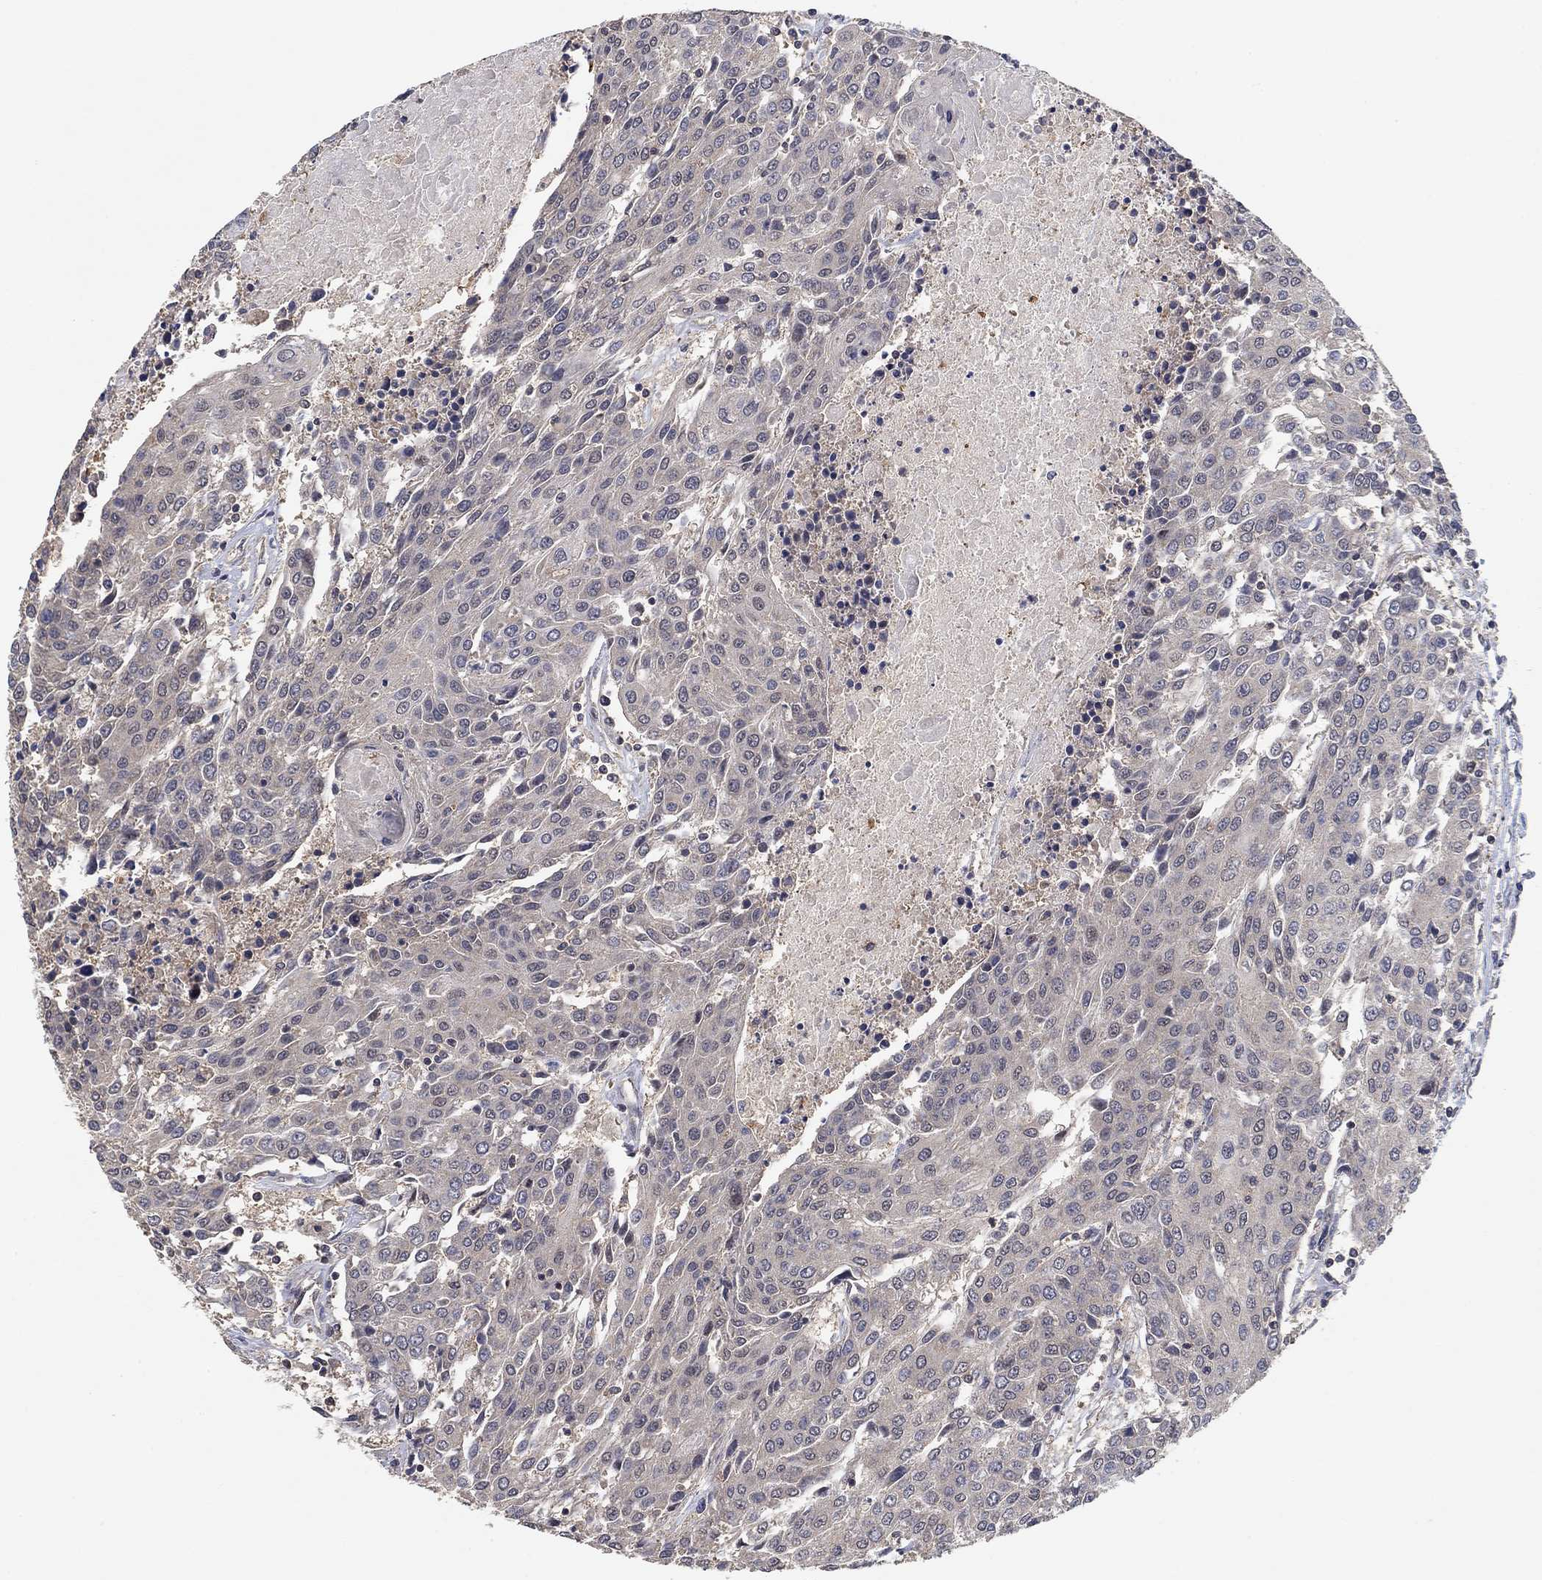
{"staining": {"intensity": "negative", "quantity": "none", "location": "none"}, "tissue": "urothelial cancer", "cell_type": "Tumor cells", "image_type": "cancer", "snomed": [{"axis": "morphology", "description": "Urothelial carcinoma, High grade"}, {"axis": "topography", "description": "Urinary bladder"}], "caption": "A micrograph of urothelial cancer stained for a protein reveals no brown staining in tumor cells.", "gene": "CCDC43", "patient": {"sex": "female", "age": 85}}